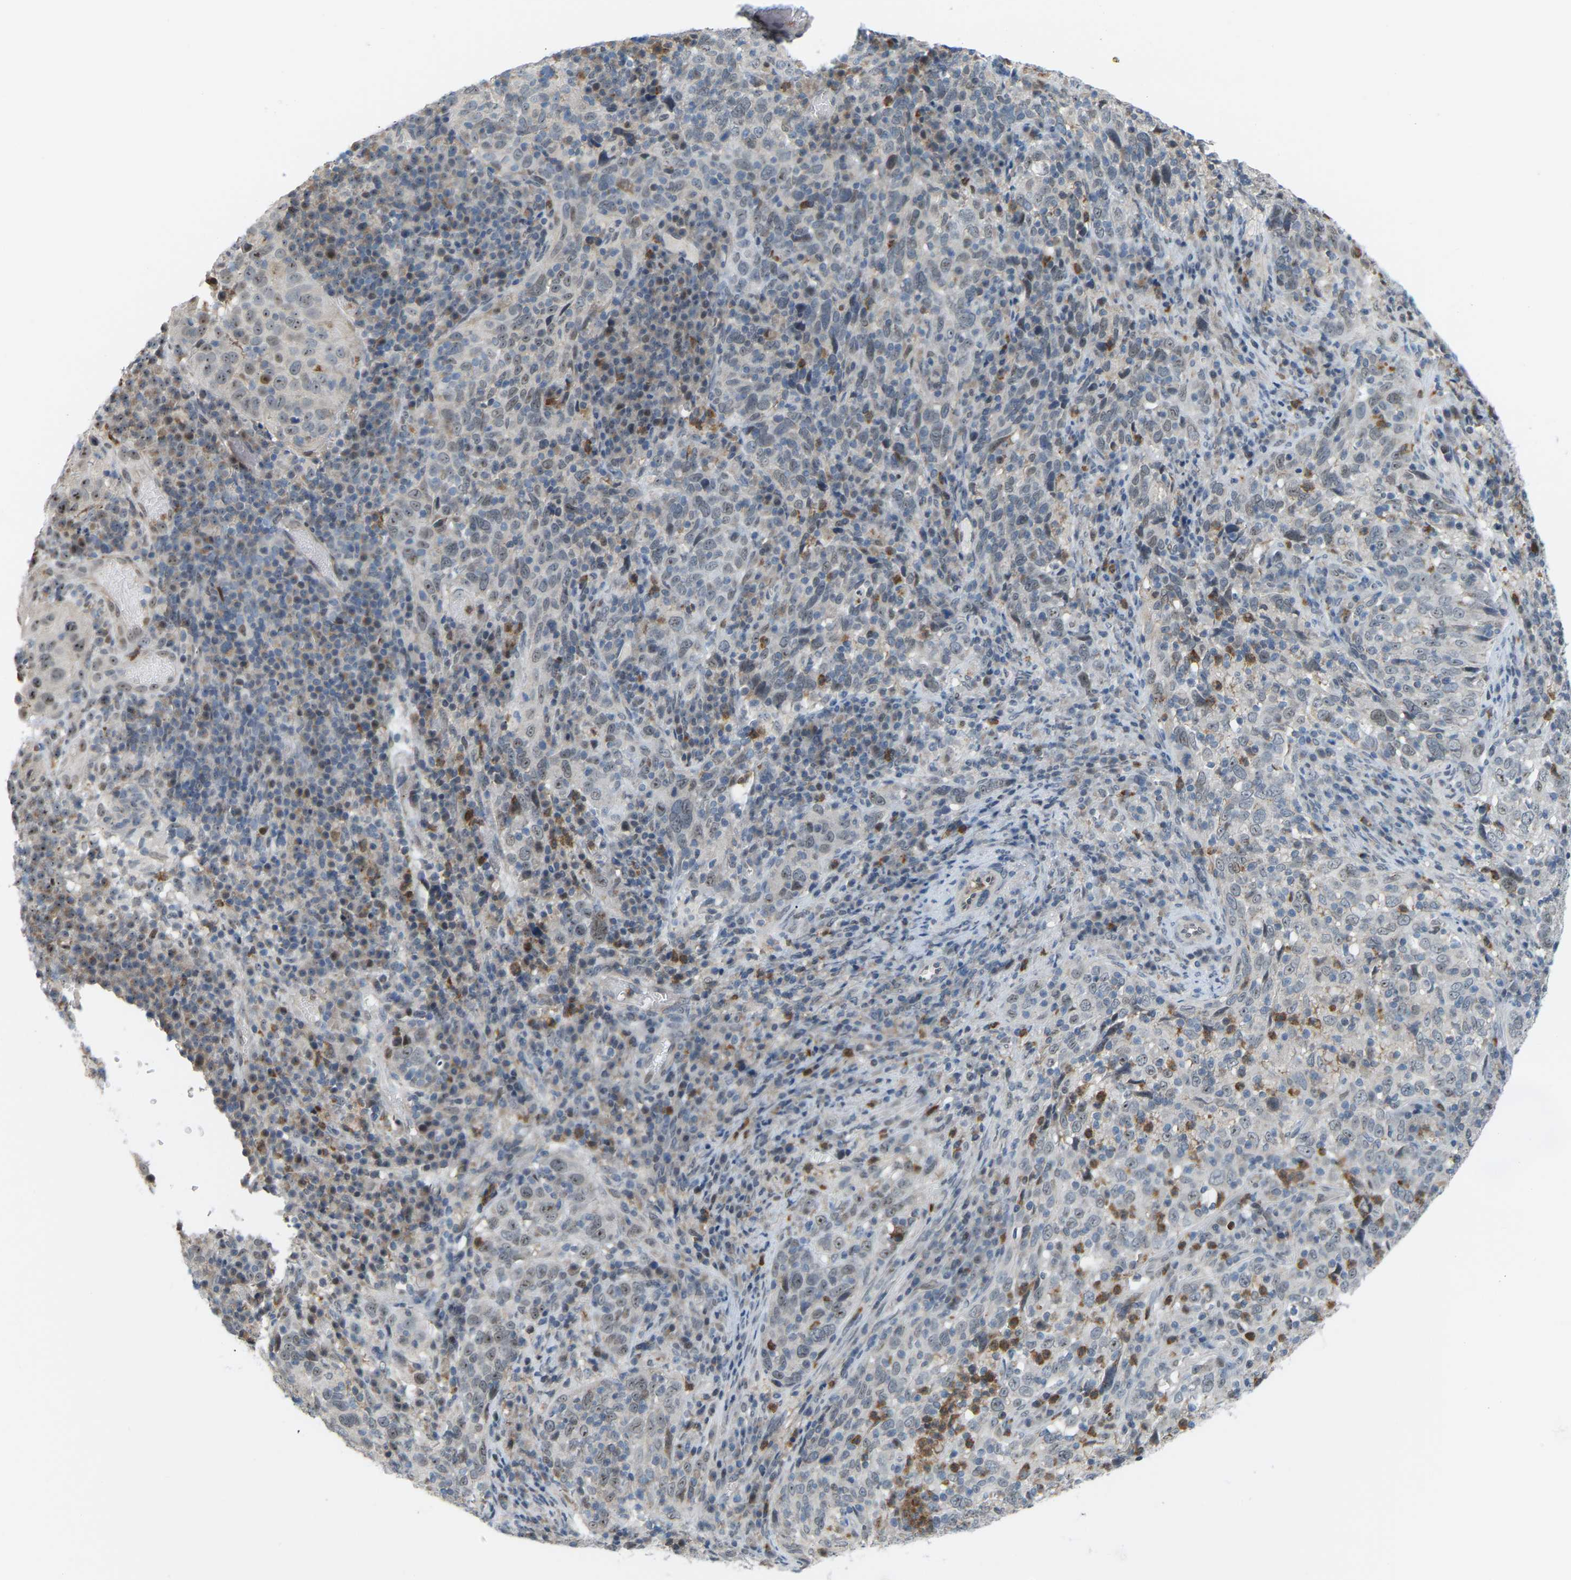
{"staining": {"intensity": "negative", "quantity": "none", "location": "none"}, "tissue": "cervical cancer", "cell_type": "Tumor cells", "image_type": "cancer", "snomed": [{"axis": "morphology", "description": "Squamous cell carcinoma, NOS"}, {"axis": "topography", "description": "Cervix"}], "caption": "The IHC photomicrograph has no significant staining in tumor cells of cervical cancer (squamous cell carcinoma) tissue. Brightfield microscopy of immunohistochemistry stained with DAB (brown) and hematoxylin (blue), captured at high magnification.", "gene": "CROT", "patient": {"sex": "female", "age": 46}}